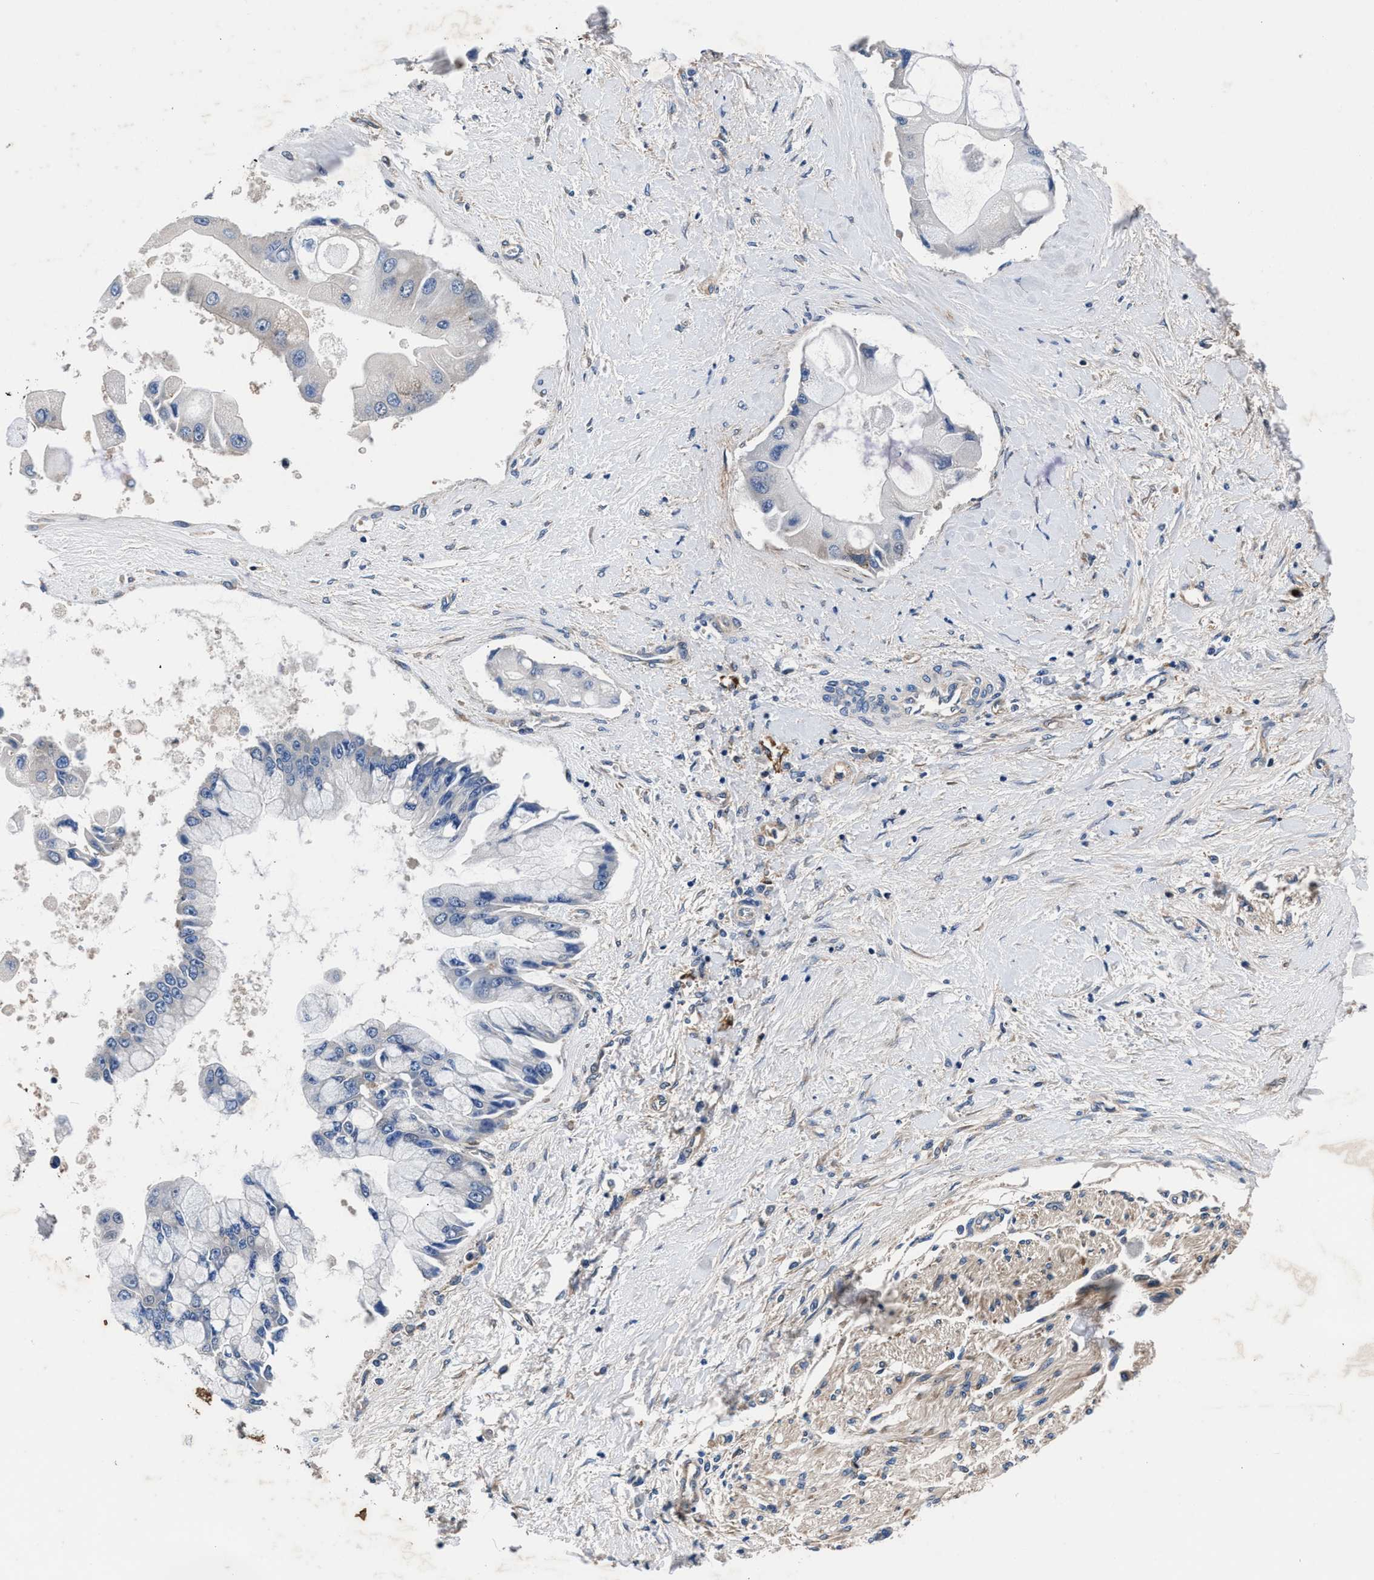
{"staining": {"intensity": "negative", "quantity": "none", "location": "none"}, "tissue": "liver cancer", "cell_type": "Tumor cells", "image_type": "cancer", "snomed": [{"axis": "morphology", "description": "Cholangiocarcinoma"}, {"axis": "topography", "description": "Liver"}], "caption": "Protein analysis of cholangiocarcinoma (liver) exhibits no significant positivity in tumor cells.", "gene": "SH3GL1", "patient": {"sex": "male", "age": 50}}